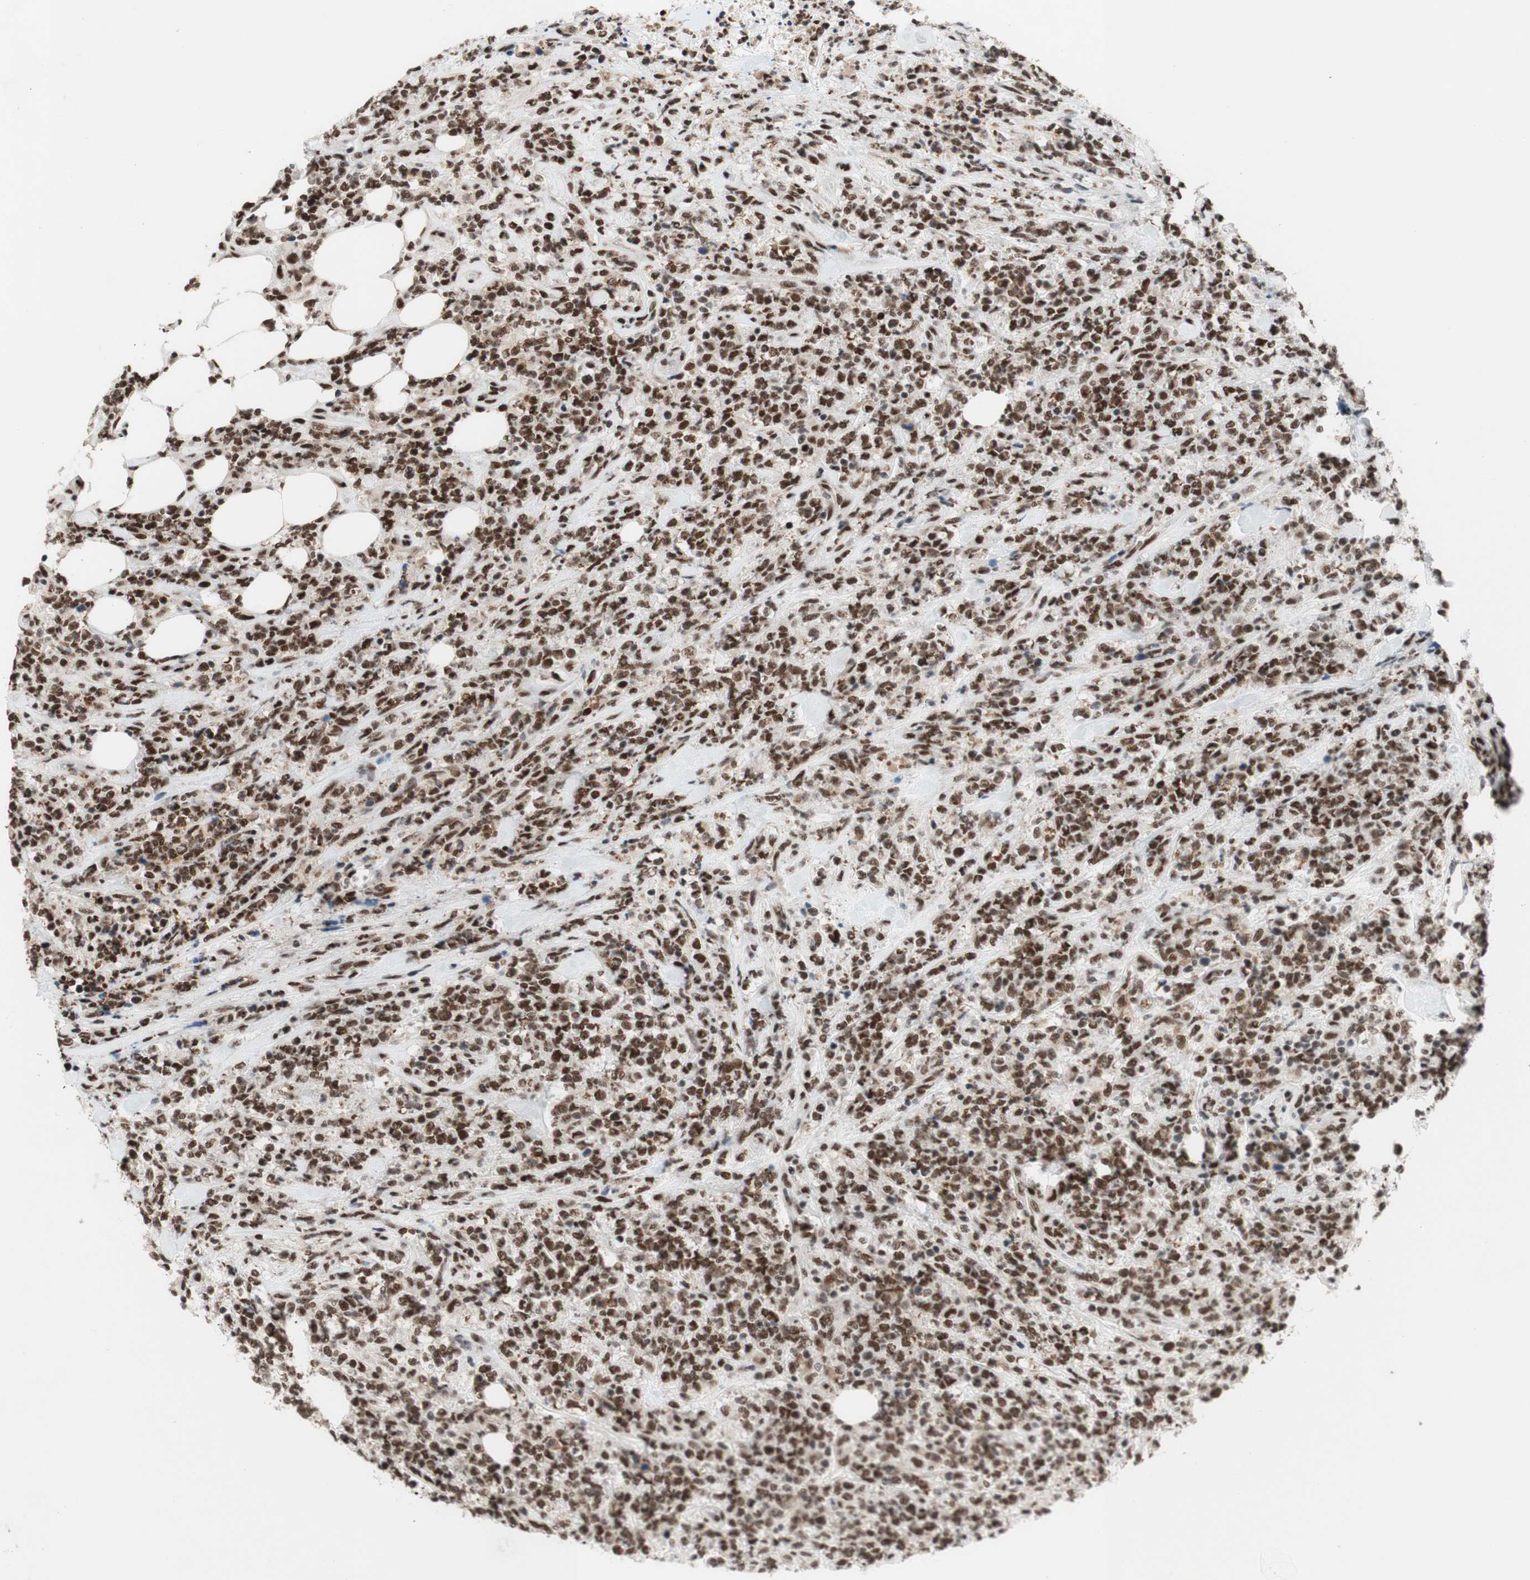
{"staining": {"intensity": "strong", "quantity": ">75%", "location": "nuclear"}, "tissue": "lymphoma", "cell_type": "Tumor cells", "image_type": "cancer", "snomed": [{"axis": "morphology", "description": "Malignant lymphoma, non-Hodgkin's type, High grade"}, {"axis": "topography", "description": "Soft tissue"}], "caption": "Tumor cells display strong nuclear staining in approximately >75% of cells in lymphoma.", "gene": "PRPF19", "patient": {"sex": "male", "age": 18}}